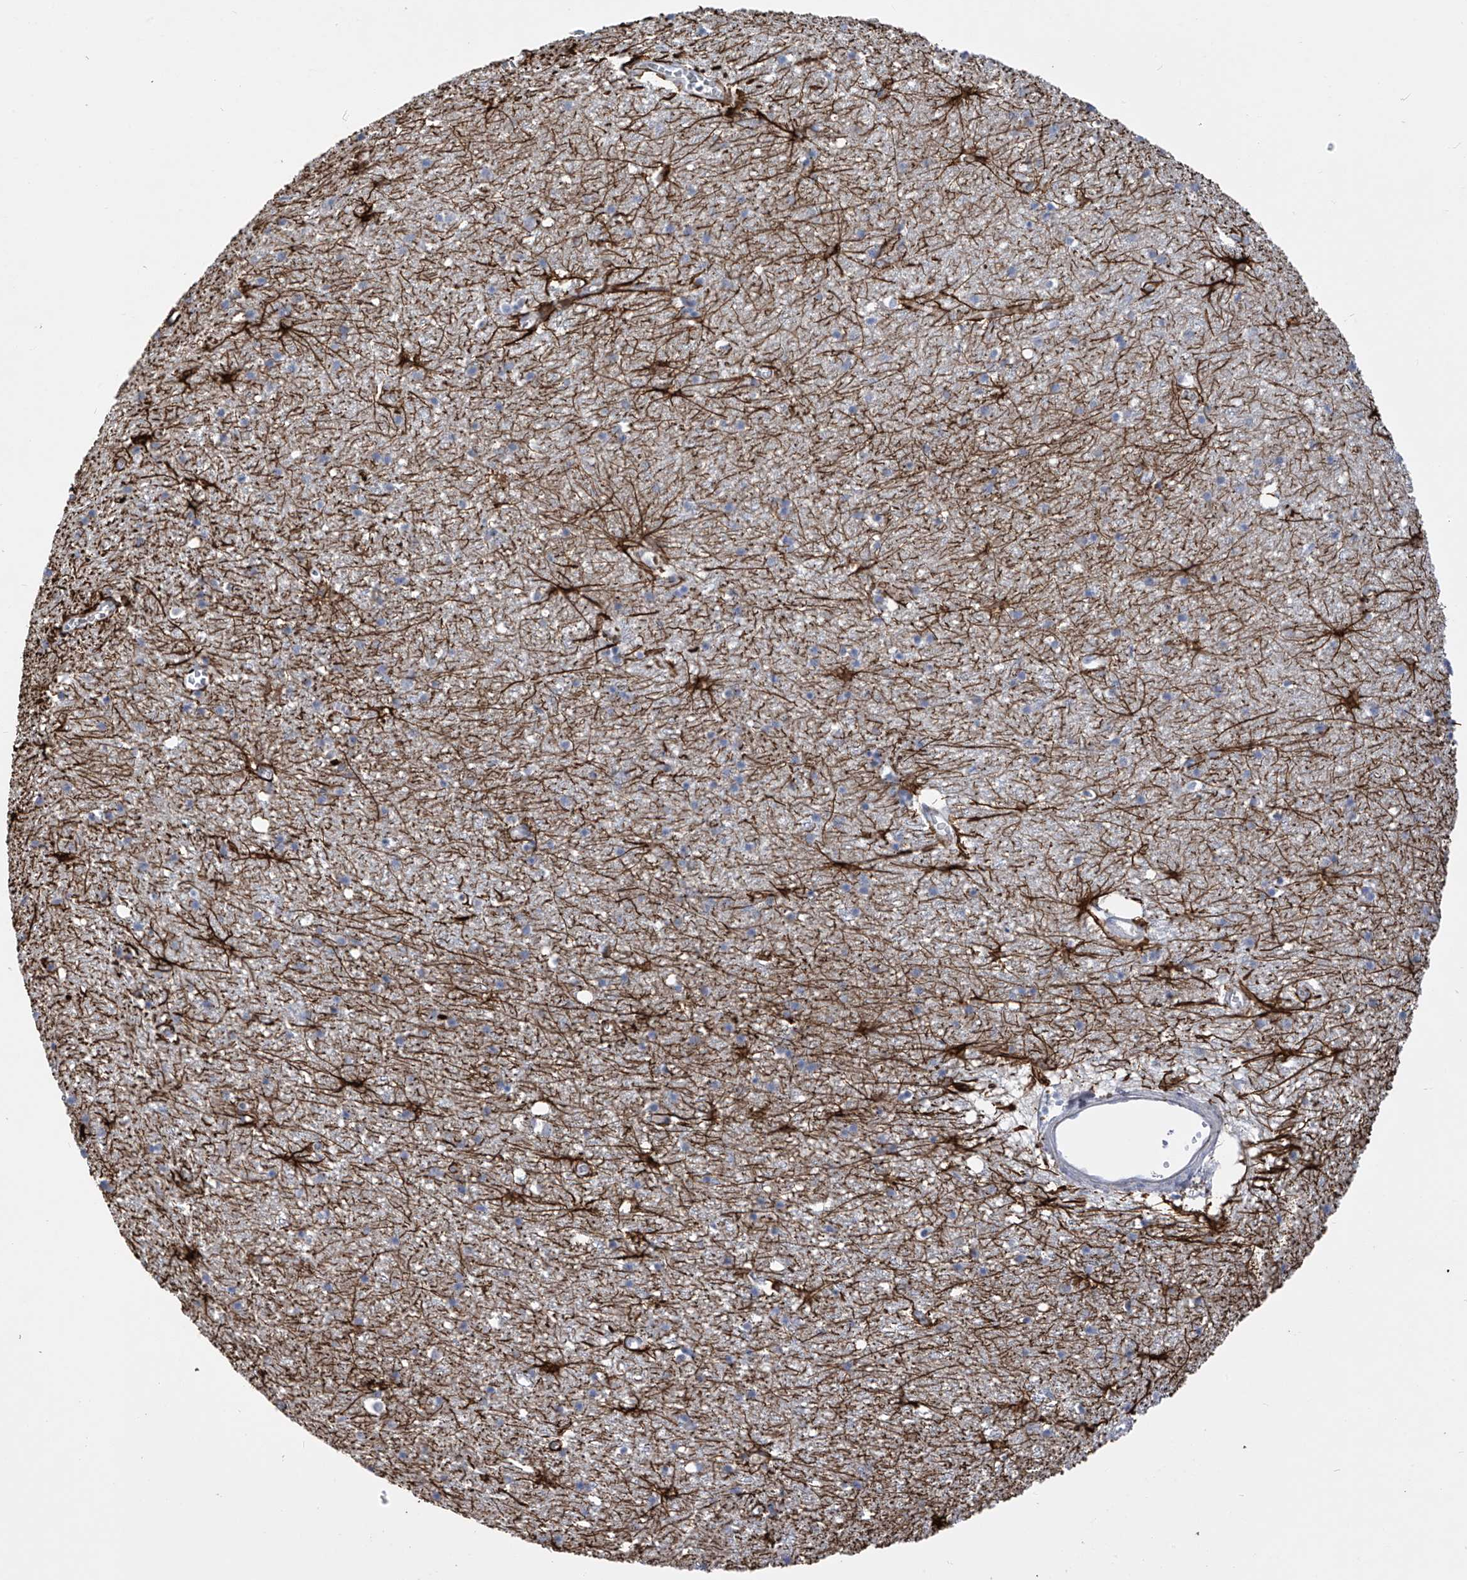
{"staining": {"intensity": "negative", "quantity": "none", "location": "none"}, "tissue": "cerebral cortex", "cell_type": "Endothelial cells", "image_type": "normal", "snomed": [{"axis": "morphology", "description": "Normal tissue, NOS"}, {"axis": "topography", "description": "Cerebral cortex"}], "caption": "Immunohistochemistry of unremarkable human cerebral cortex reveals no positivity in endothelial cells. (DAB (3,3'-diaminobenzidine) immunohistochemistry (IHC) with hematoxylin counter stain).", "gene": "ADRA1A", "patient": {"sex": "female", "age": 64}}